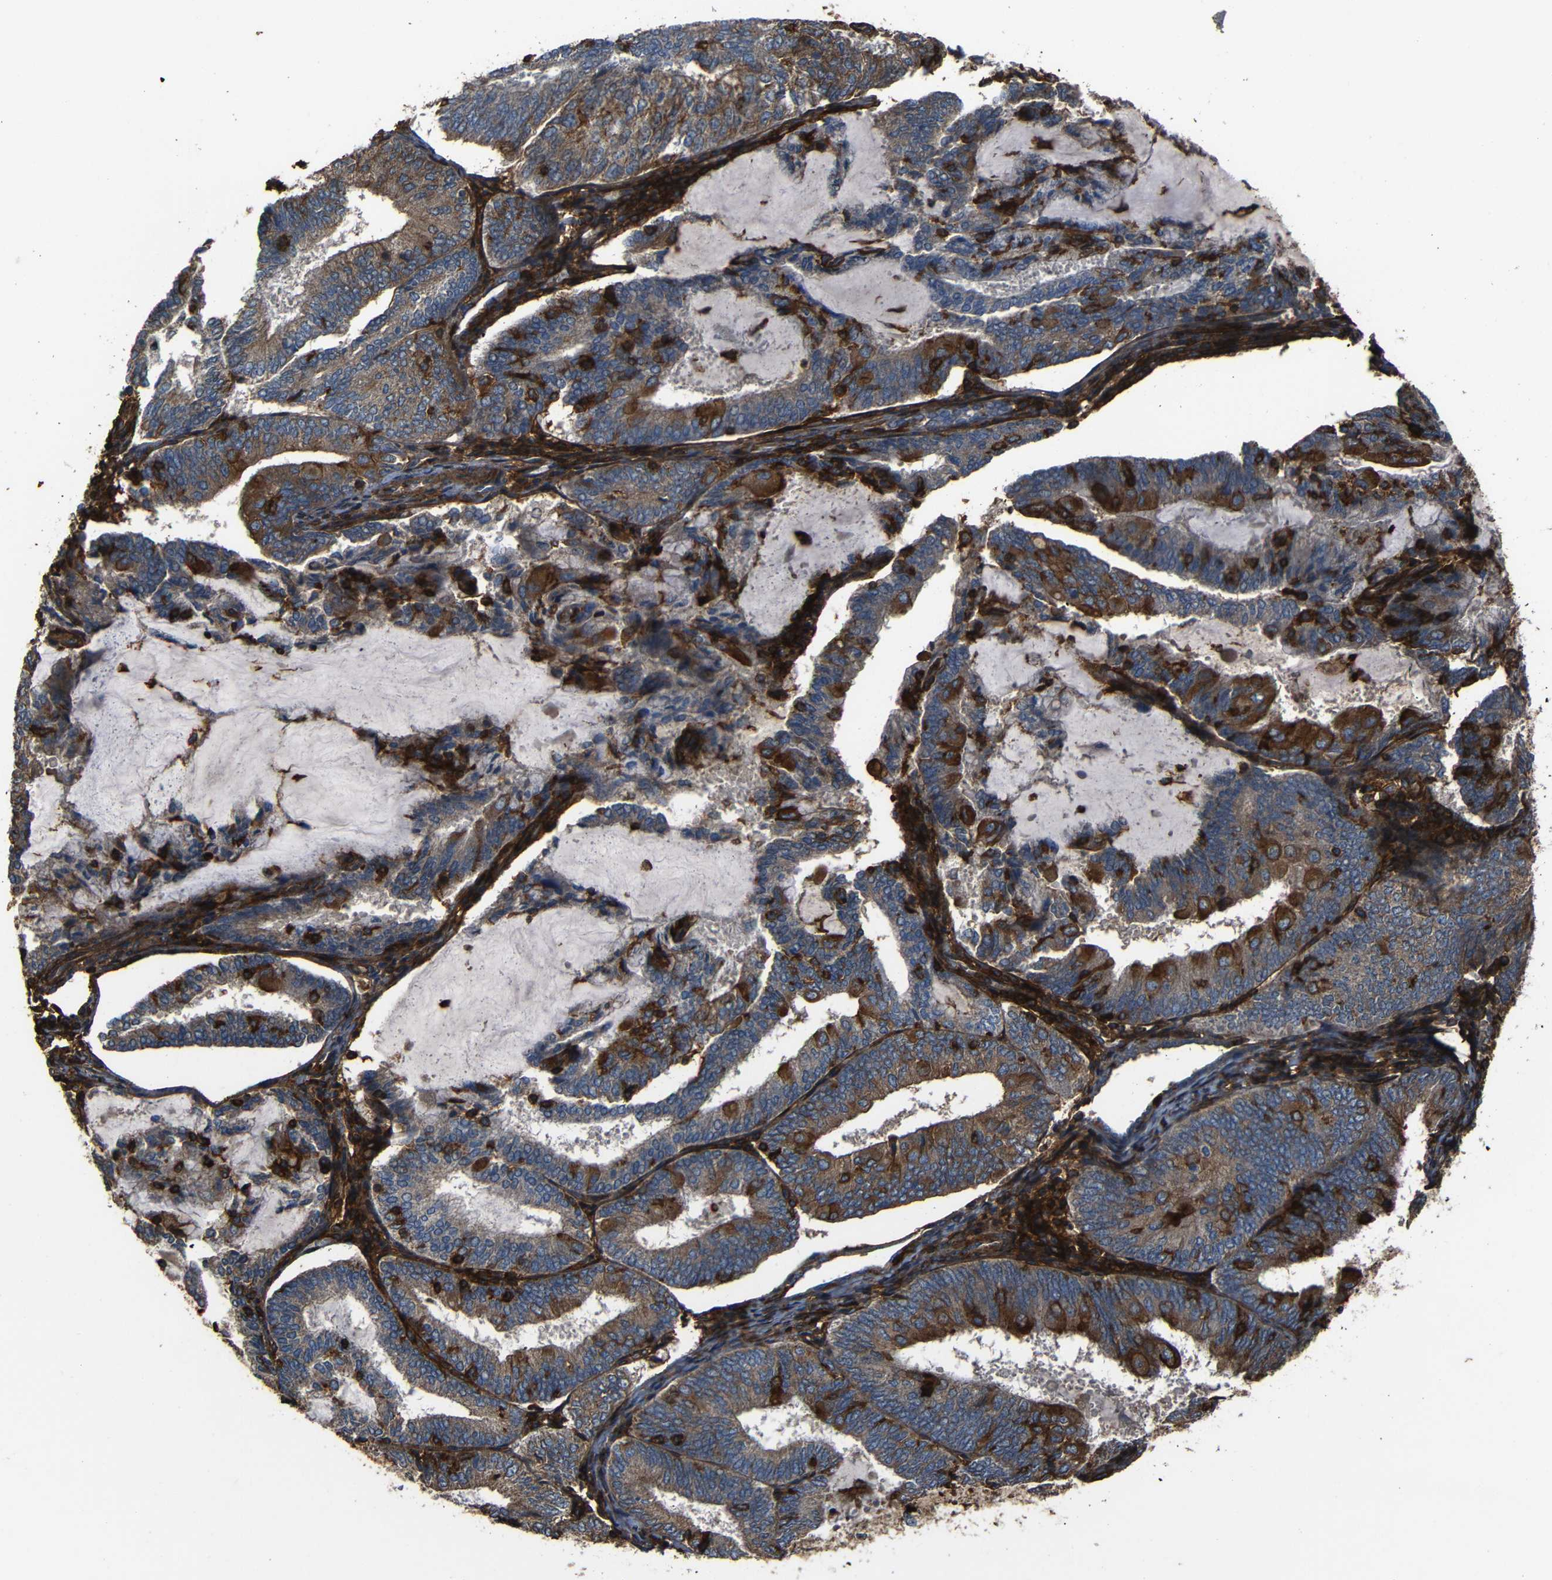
{"staining": {"intensity": "strong", "quantity": ">75%", "location": "cytoplasmic/membranous"}, "tissue": "endometrial cancer", "cell_type": "Tumor cells", "image_type": "cancer", "snomed": [{"axis": "morphology", "description": "Adenocarcinoma, NOS"}, {"axis": "topography", "description": "Endometrium"}], "caption": "Immunohistochemical staining of human endometrial cancer (adenocarcinoma) shows strong cytoplasmic/membranous protein expression in approximately >75% of tumor cells.", "gene": "ADGRE5", "patient": {"sex": "female", "age": 81}}